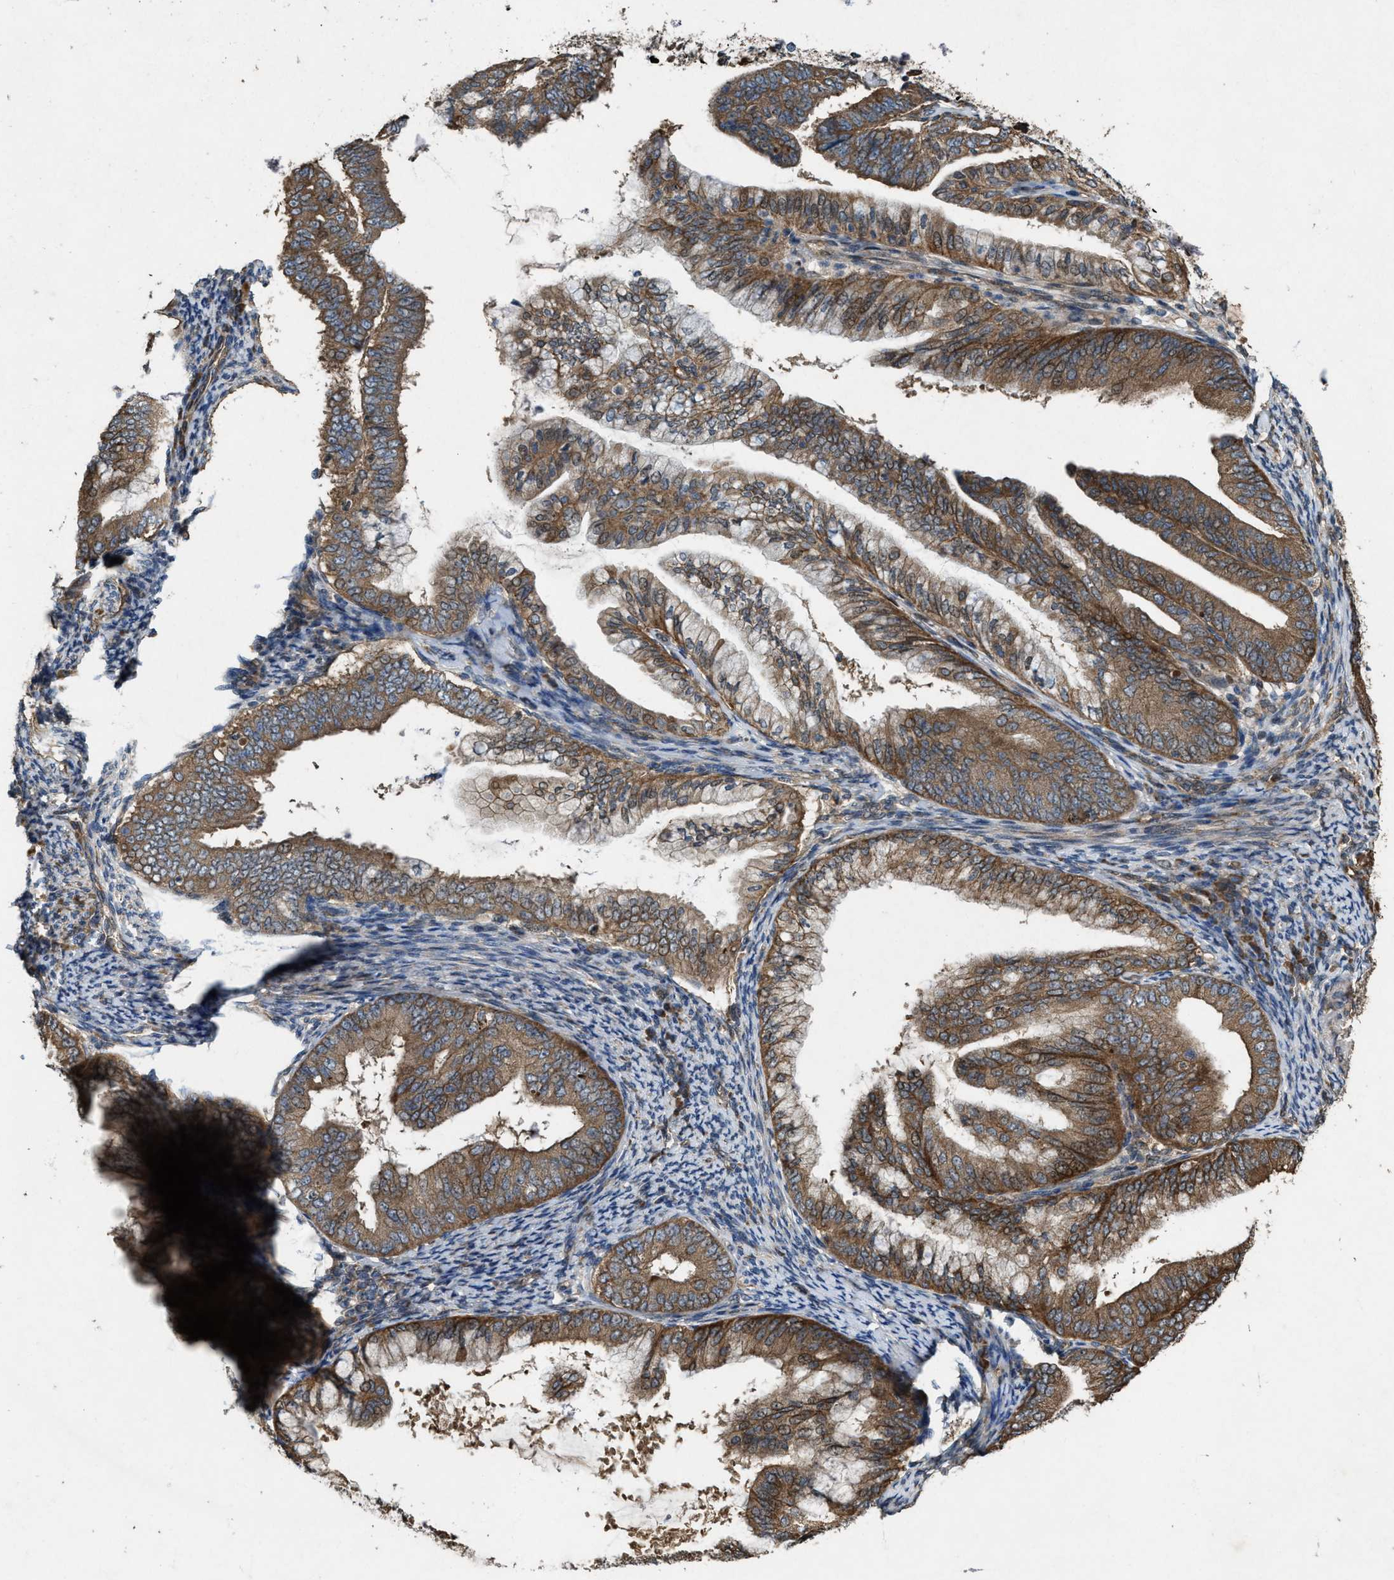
{"staining": {"intensity": "moderate", "quantity": ">75%", "location": "cytoplasmic/membranous"}, "tissue": "endometrial cancer", "cell_type": "Tumor cells", "image_type": "cancer", "snomed": [{"axis": "morphology", "description": "Adenocarcinoma, NOS"}, {"axis": "topography", "description": "Endometrium"}], "caption": "Immunohistochemistry (IHC) of human endometrial cancer reveals medium levels of moderate cytoplasmic/membranous staining in about >75% of tumor cells.", "gene": "PDP2", "patient": {"sex": "female", "age": 63}}